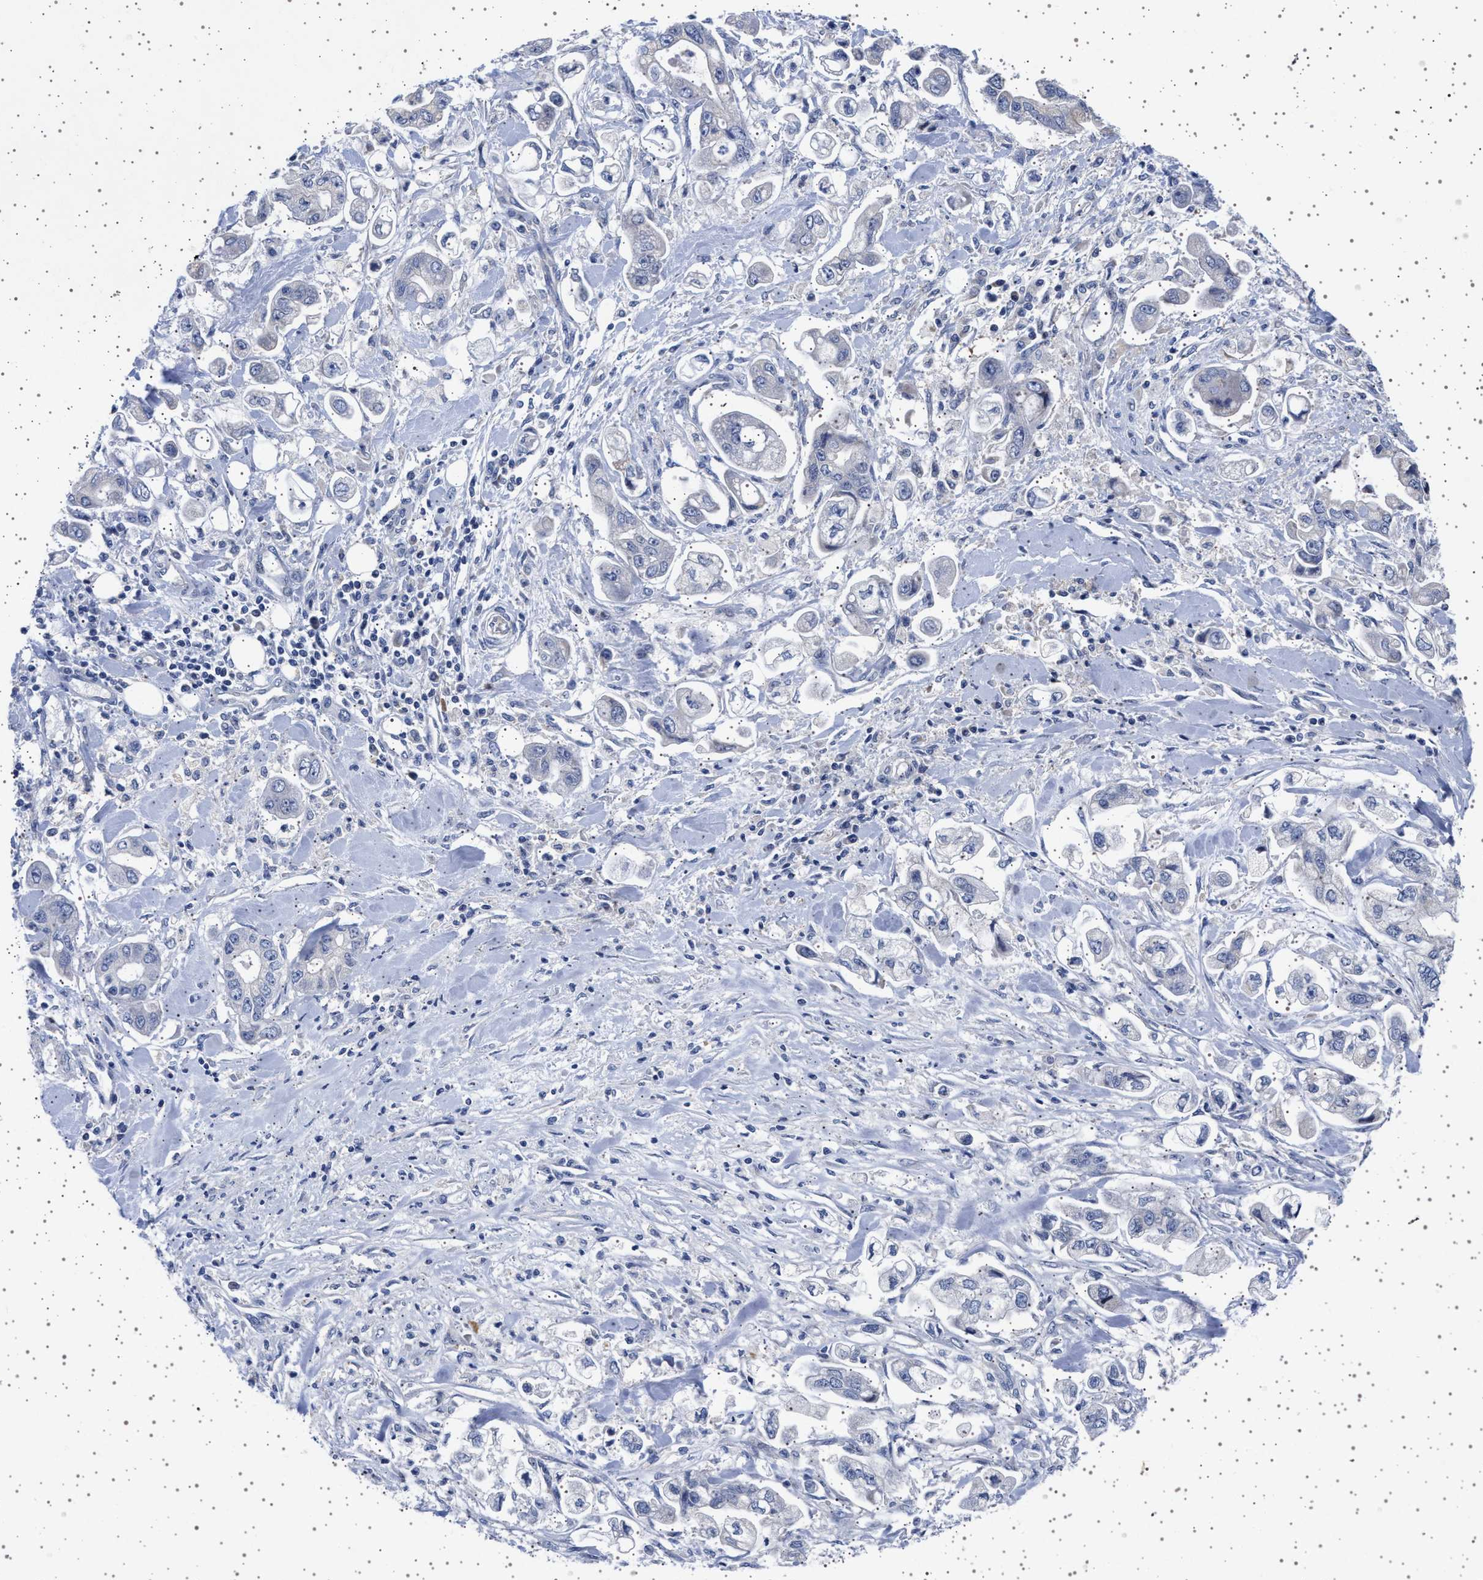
{"staining": {"intensity": "negative", "quantity": "none", "location": "none"}, "tissue": "stomach cancer", "cell_type": "Tumor cells", "image_type": "cancer", "snomed": [{"axis": "morphology", "description": "Normal tissue, NOS"}, {"axis": "morphology", "description": "Adenocarcinoma, NOS"}, {"axis": "topography", "description": "Stomach"}], "caption": "Stomach cancer (adenocarcinoma) stained for a protein using immunohistochemistry displays no positivity tumor cells.", "gene": "TRMT10B", "patient": {"sex": "male", "age": 62}}